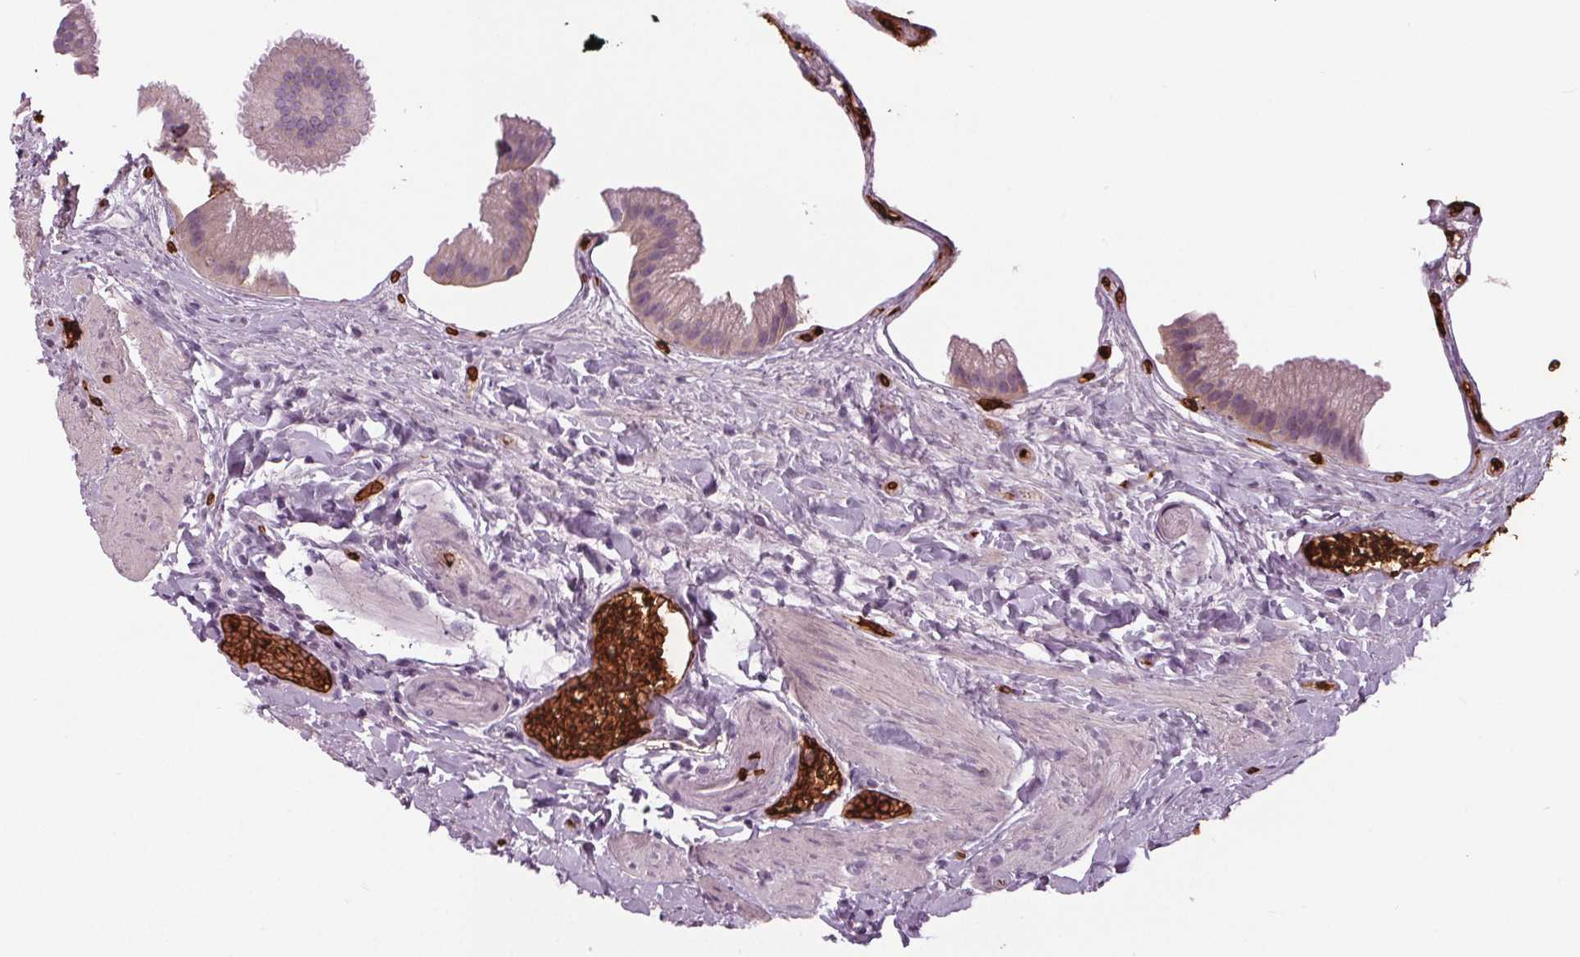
{"staining": {"intensity": "negative", "quantity": "none", "location": "none"}, "tissue": "gallbladder", "cell_type": "Glandular cells", "image_type": "normal", "snomed": [{"axis": "morphology", "description": "Normal tissue, NOS"}, {"axis": "topography", "description": "Gallbladder"}], "caption": "High magnification brightfield microscopy of unremarkable gallbladder stained with DAB (3,3'-diaminobenzidine) (brown) and counterstained with hematoxylin (blue): glandular cells show no significant positivity. (Stains: DAB (3,3'-diaminobenzidine) IHC with hematoxylin counter stain, Microscopy: brightfield microscopy at high magnification).", "gene": "SLC4A1", "patient": {"sex": "female", "age": 63}}